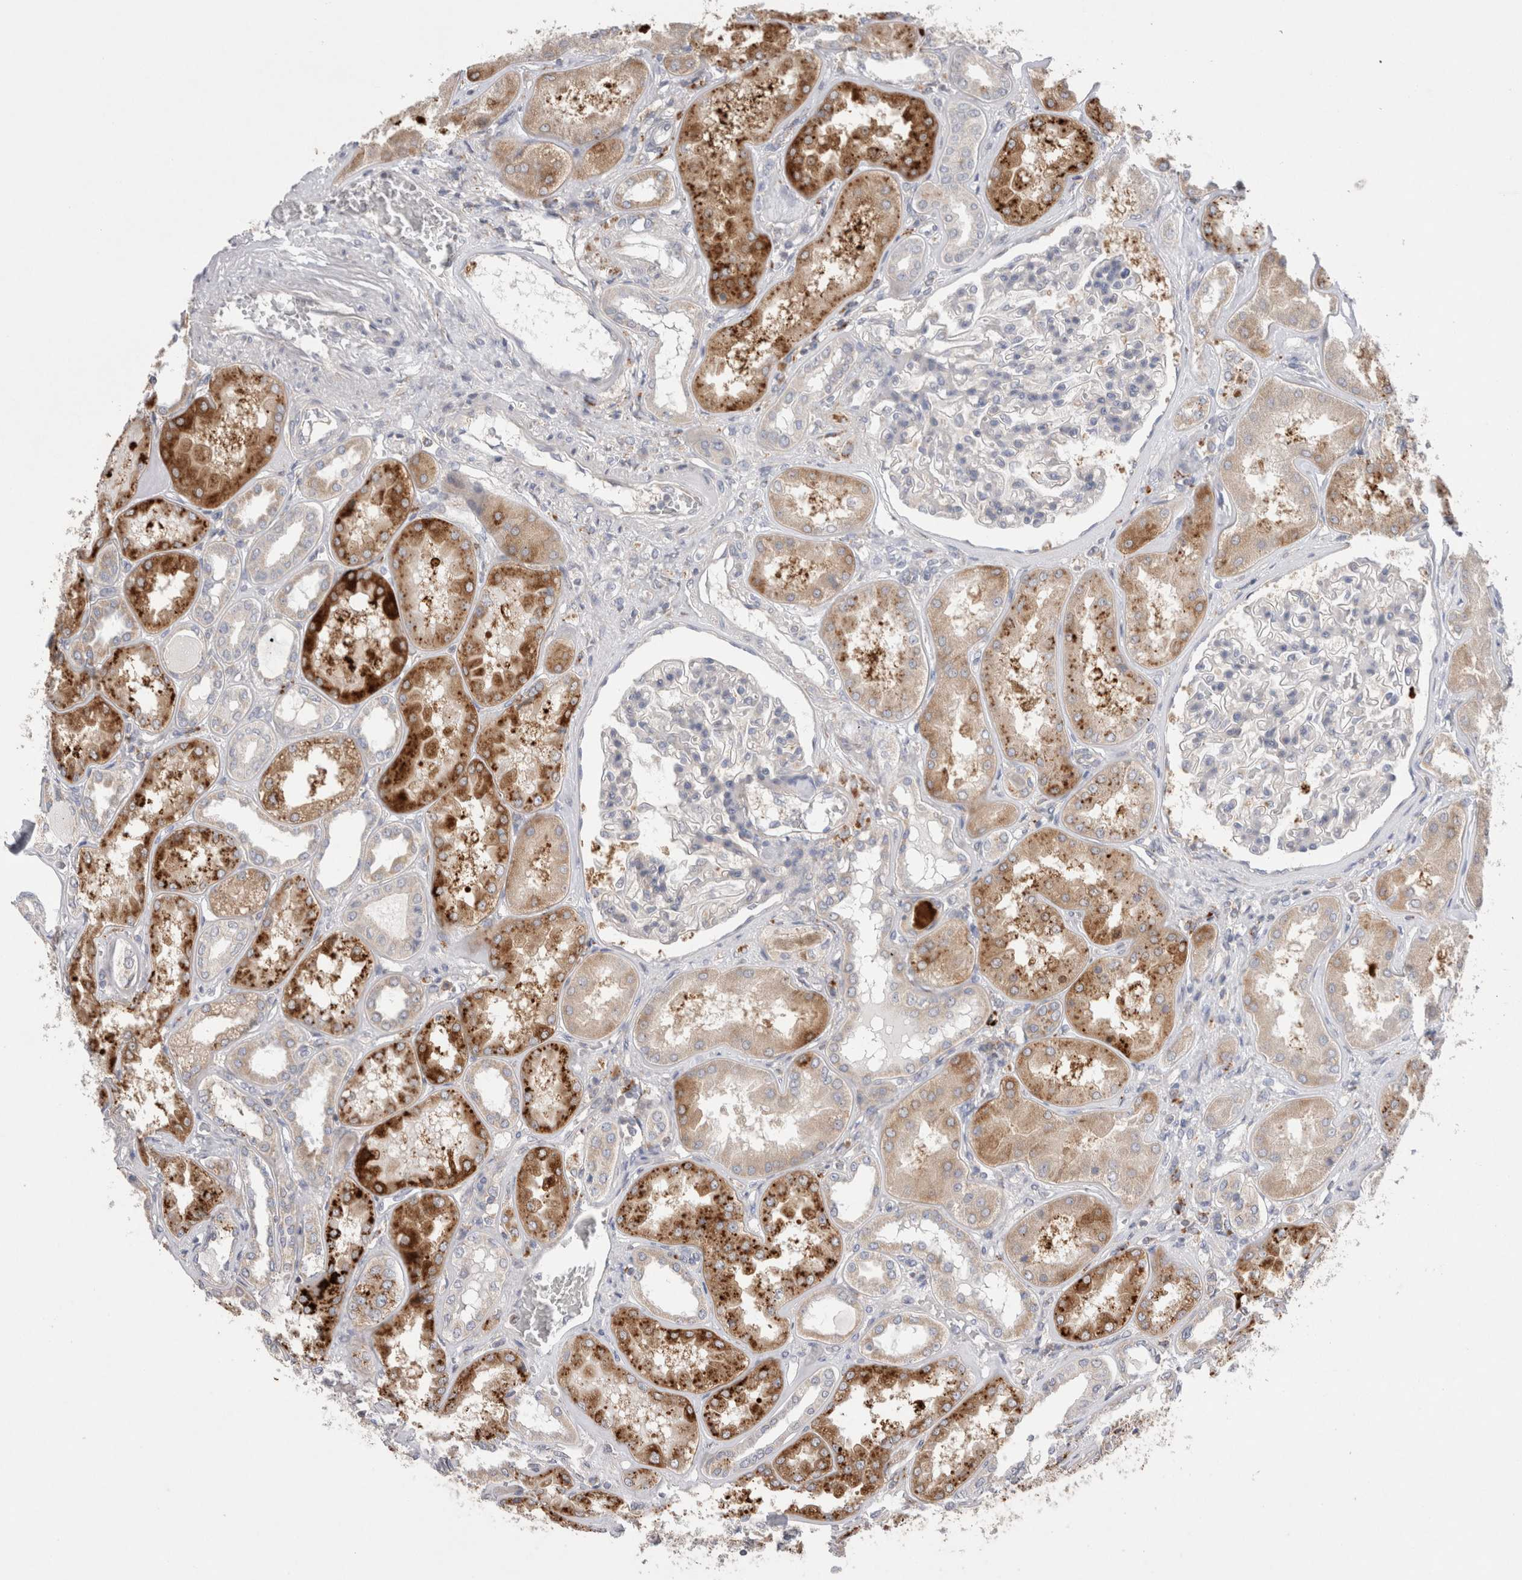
{"staining": {"intensity": "negative", "quantity": "none", "location": "none"}, "tissue": "kidney", "cell_type": "Cells in glomeruli", "image_type": "normal", "snomed": [{"axis": "morphology", "description": "Normal tissue, NOS"}, {"axis": "topography", "description": "Kidney"}], "caption": "Immunohistochemical staining of normal human kidney shows no significant staining in cells in glomeruli. (DAB (3,3'-diaminobenzidine) IHC visualized using brightfield microscopy, high magnification).", "gene": "TBC1D16", "patient": {"sex": "female", "age": 56}}